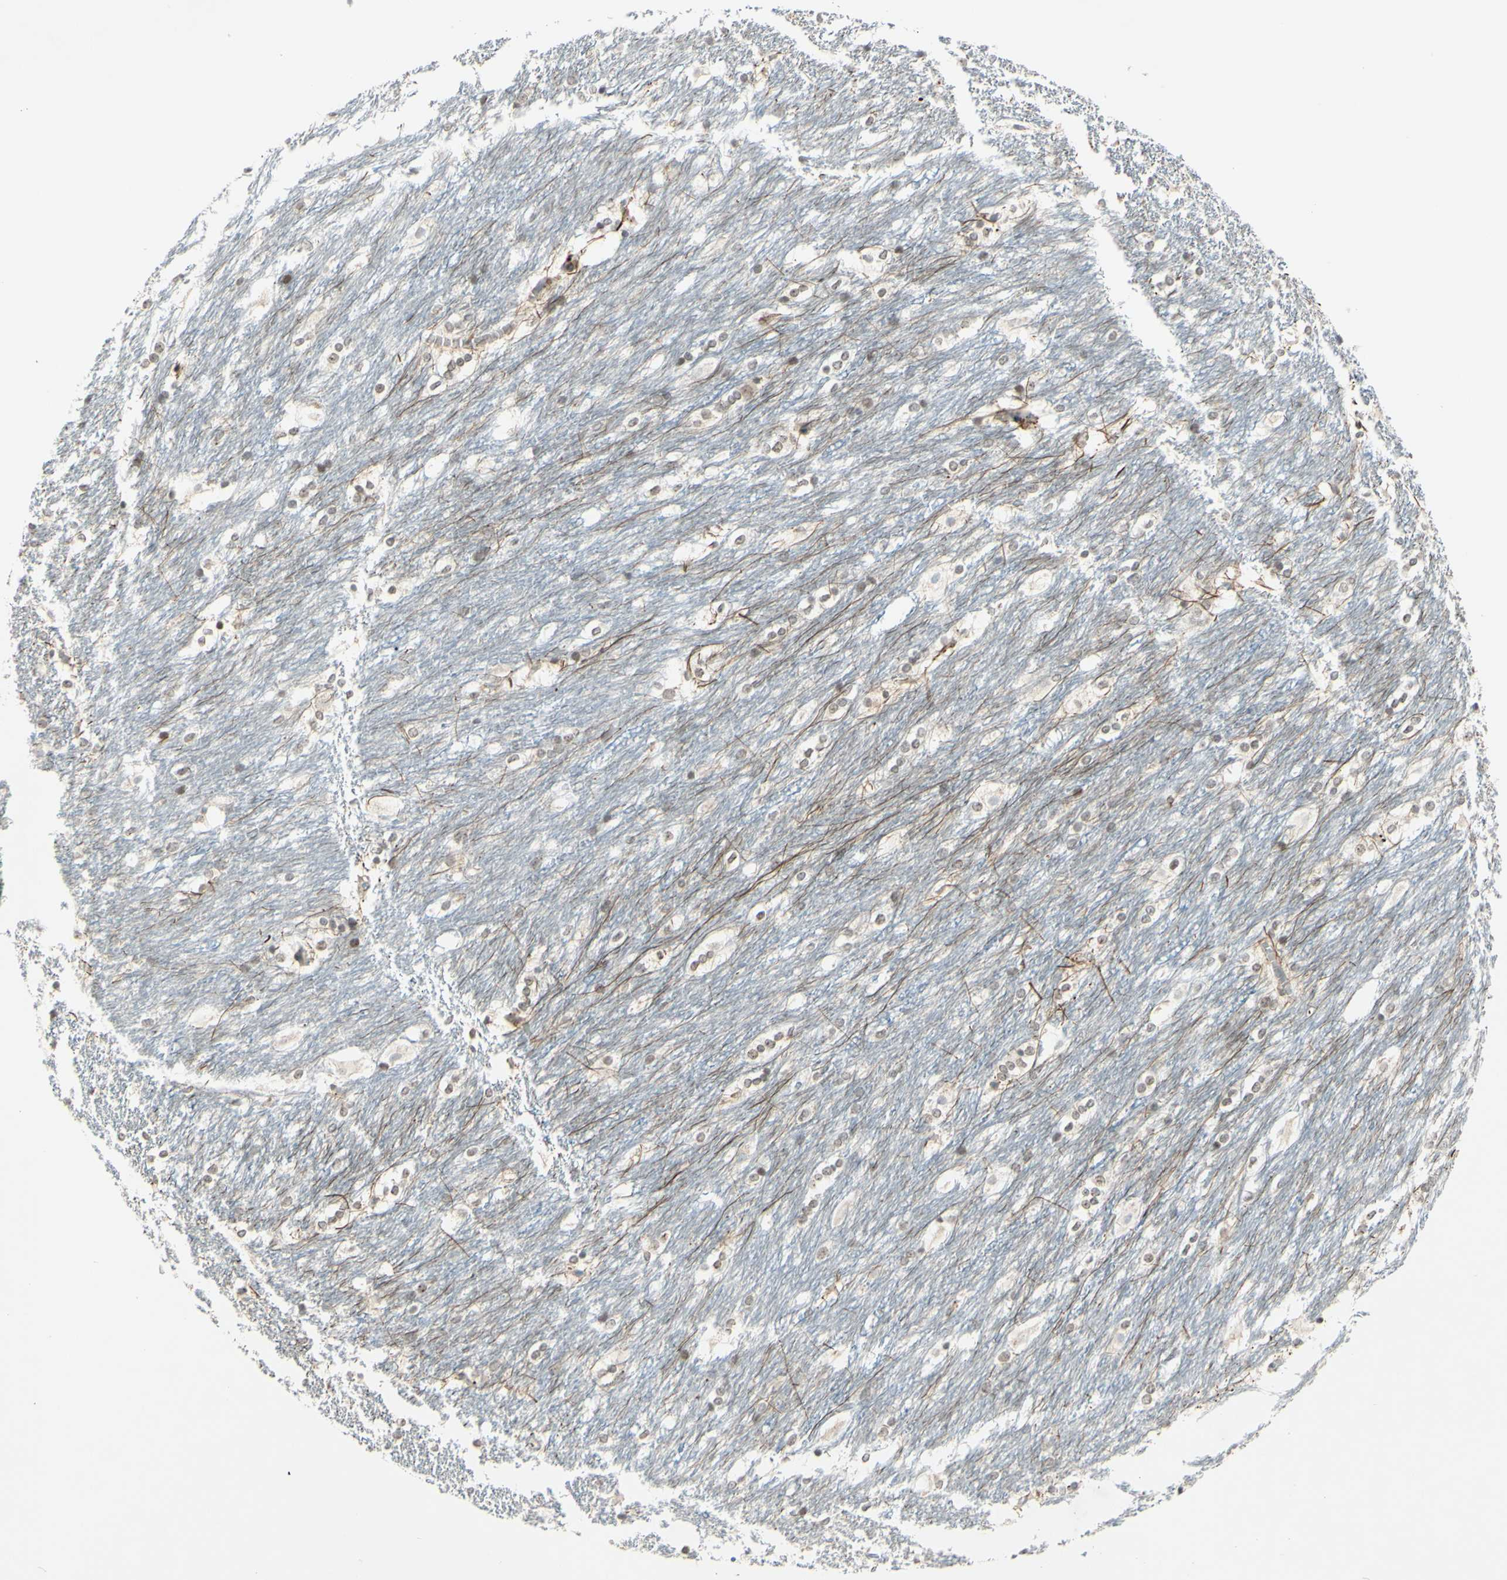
{"staining": {"intensity": "moderate", "quantity": "25%-75%", "location": "cytoplasmic/membranous"}, "tissue": "caudate", "cell_type": "Glial cells", "image_type": "normal", "snomed": [{"axis": "morphology", "description": "Normal tissue, NOS"}, {"axis": "topography", "description": "Lateral ventricle wall"}], "caption": "Immunohistochemical staining of unremarkable human caudate demonstrates moderate cytoplasmic/membranous protein staining in approximately 25%-75% of glial cells. Nuclei are stained in blue.", "gene": "FGFR2", "patient": {"sex": "female", "age": 19}}